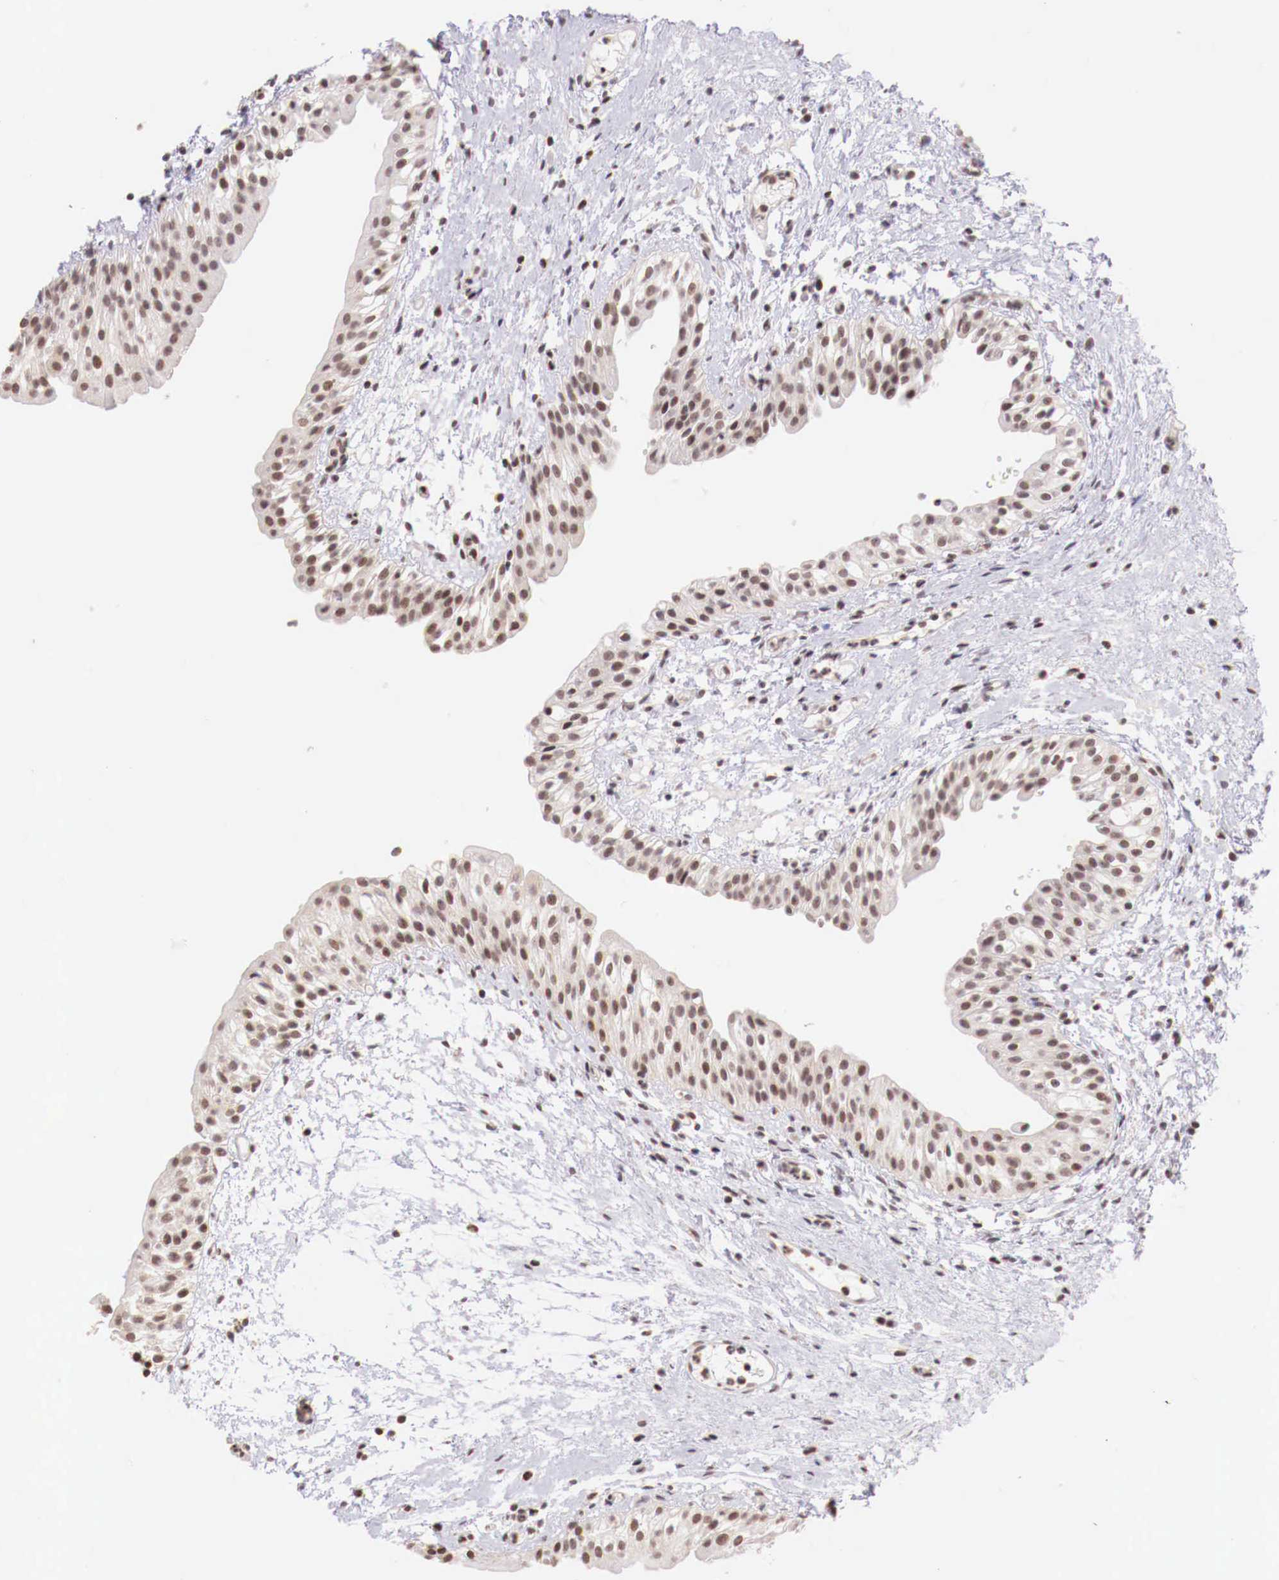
{"staining": {"intensity": "weak", "quantity": "25%-75%", "location": "nuclear"}, "tissue": "urinary bladder", "cell_type": "Urothelial cells", "image_type": "normal", "snomed": [{"axis": "morphology", "description": "Normal tissue, NOS"}, {"axis": "topography", "description": "Urinary bladder"}], "caption": "IHC photomicrograph of unremarkable human urinary bladder stained for a protein (brown), which shows low levels of weak nuclear positivity in about 25%-75% of urothelial cells.", "gene": "SP1", "patient": {"sex": "male", "age": 48}}